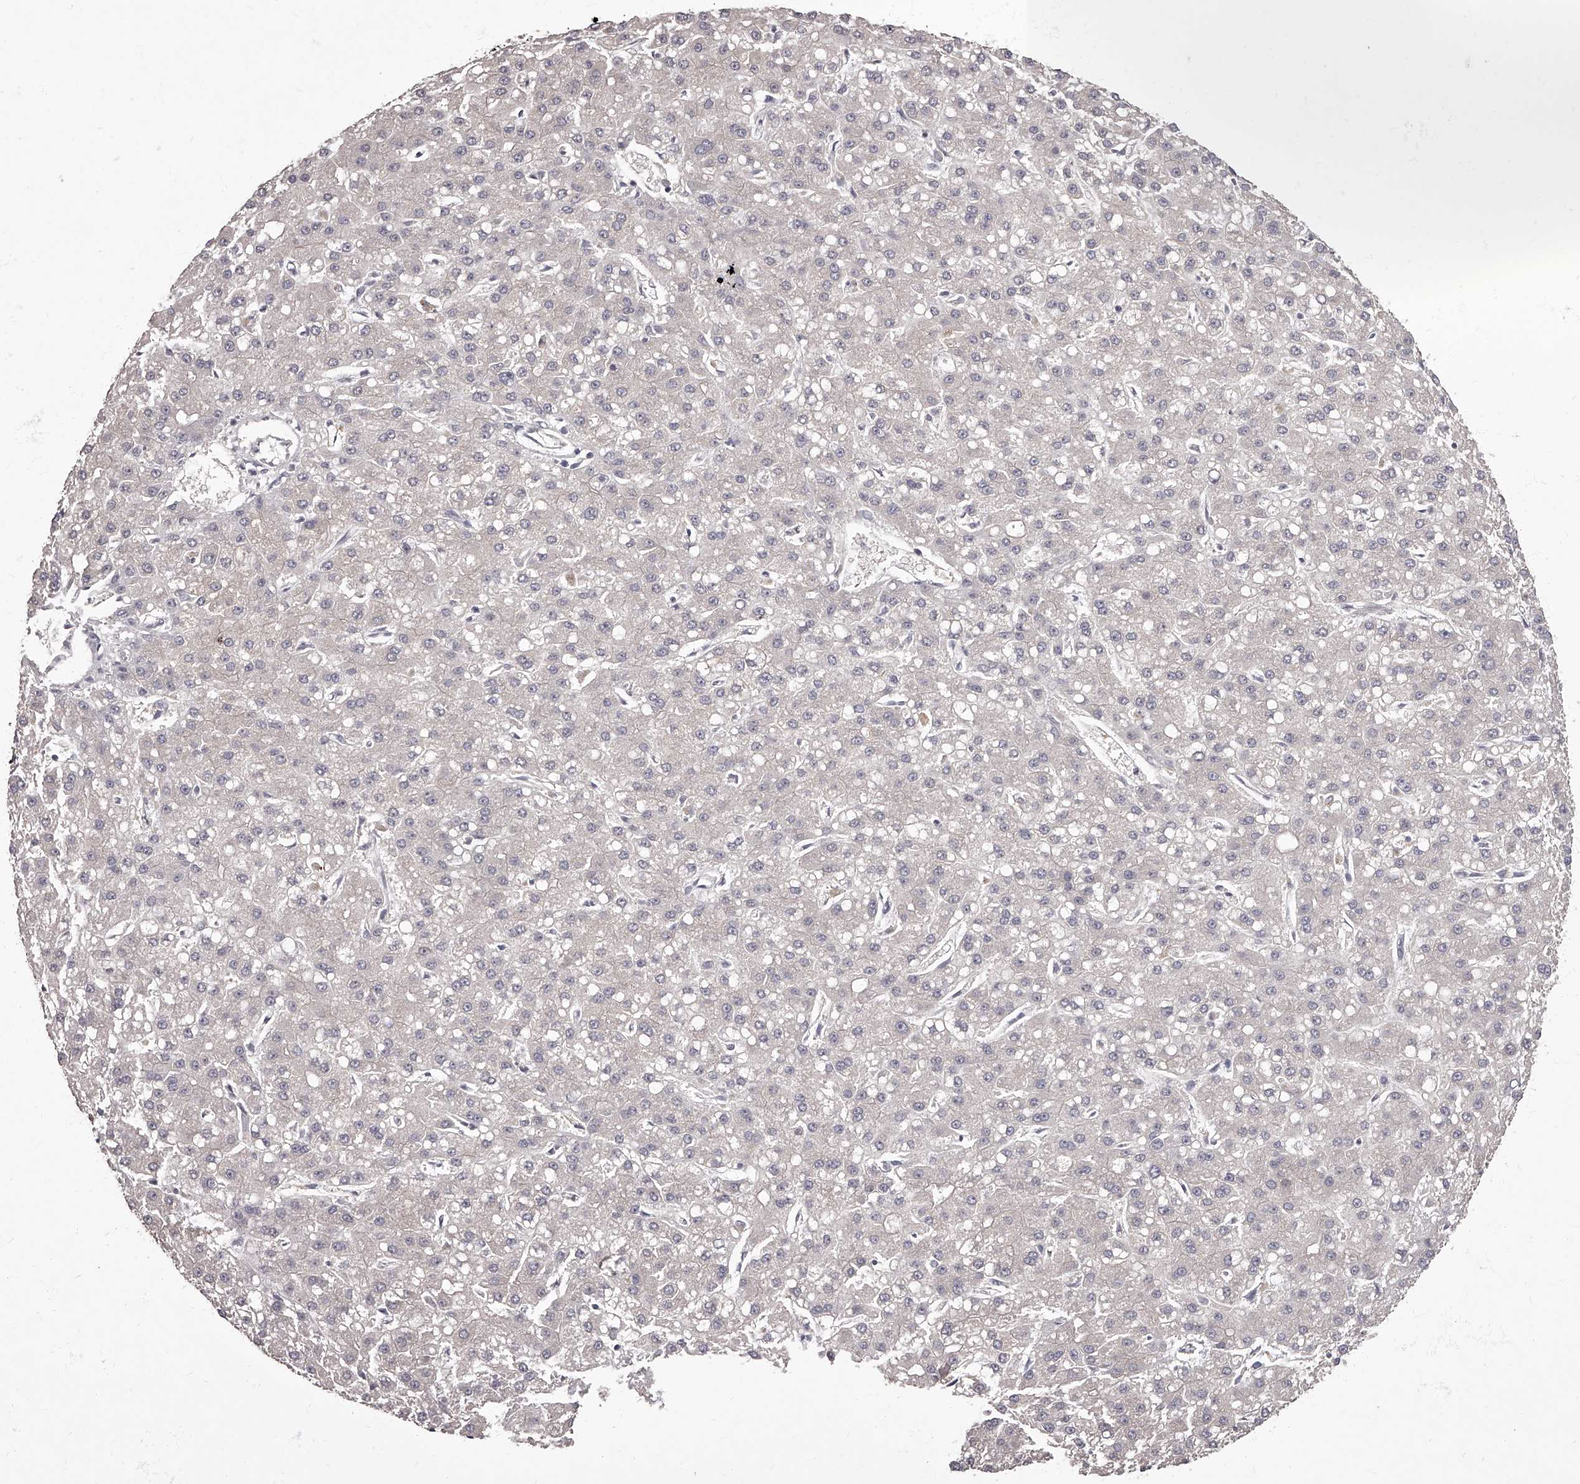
{"staining": {"intensity": "negative", "quantity": "none", "location": "none"}, "tissue": "liver cancer", "cell_type": "Tumor cells", "image_type": "cancer", "snomed": [{"axis": "morphology", "description": "Carcinoma, Hepatocellular, NOS"}, {"axis": "topography", "description": "Liver"}], "caption": "Tumor cells are negative for protein expression in human liver hepatocellular carcinoma. (DAB immunohistochemistry visualized using brightfield microscopy, high magnification).", "gene": "APEH", "patient": {"sex": "male", "age": 67}}